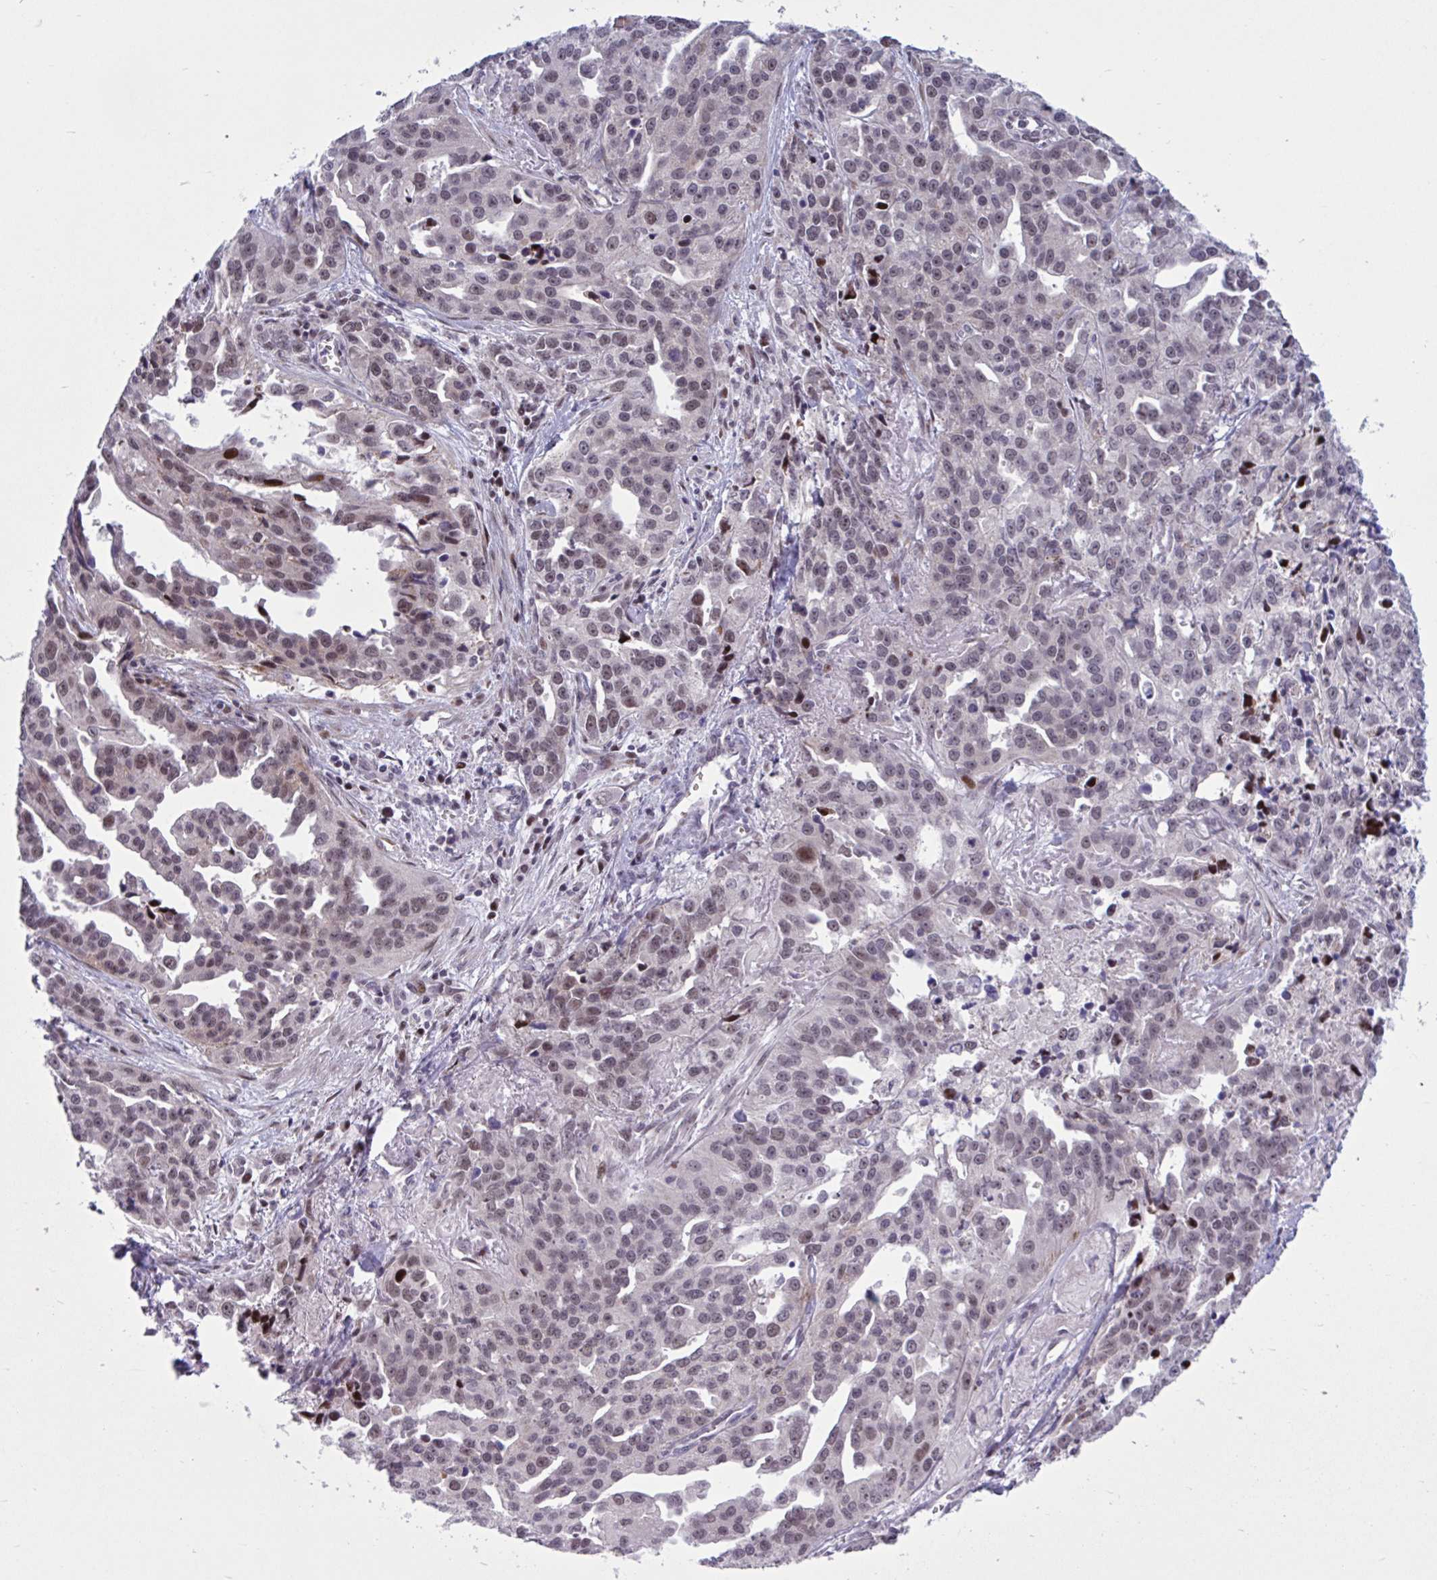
{"staining": {"intensity": "moderate", "quantity": "25%-75%", "location": "nuclear"}, "tissue": "ovarian cancer", "cell_type": "Tumor cells", "image_type": "cancer", "snomed": [{"axis": "morphology", "description": "Cystadenocarcinoma, serous, NOS"}, {"axis": "topography", "description": "Ovary"}], "caption": "Approximately 25%-75% of tumor cells in human ovarian cancer exhibit moderate nuclear protein expression as visualized by brown immunohistochemical staining.", "gene": "RBL1", "patient": {"sex": "female", "age": 75}}